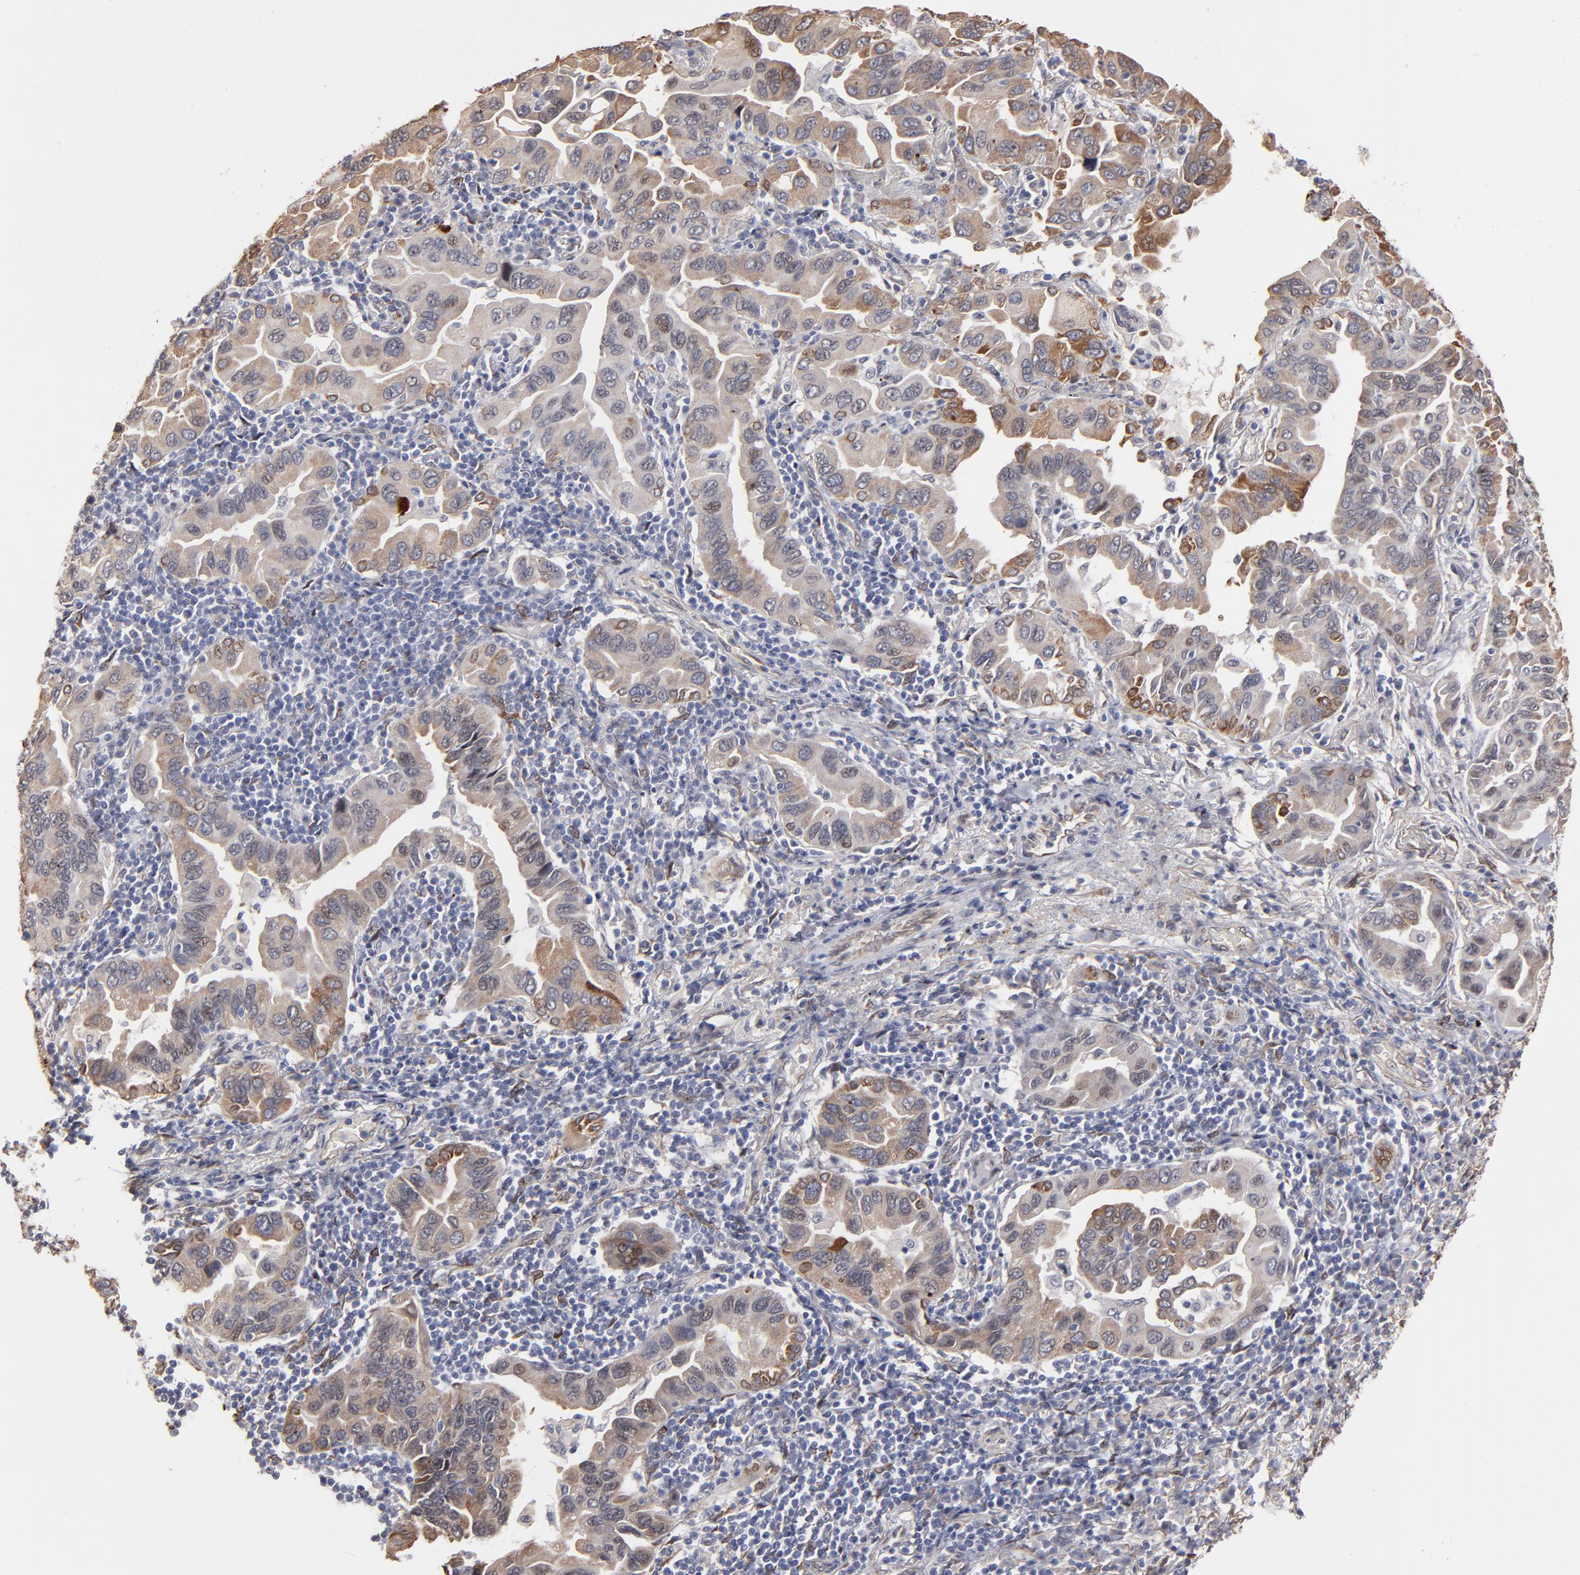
{"staining": {"intensity": "moderate", "quantity": "25%-75%", "location": "cytoplasmic/membranous"}, "tissue": "lung cancer", "cell_type": "Tumor cells", "image_type": "cancer", "snomed": [{"axis": "morphology", "description": "Adenocarcinoma, NOS"}, {"axis": "topography", "description": "Lung"}], "caption": "Immunohistochemical staining of human adenocarcinoma (lung) demonstrates moderate cytoplasmic/membranous protein expression in approximately 25%-75% of tumor cells.", "gene": "PGRMC1", "patient": {"sex": "female", "age": 65}}